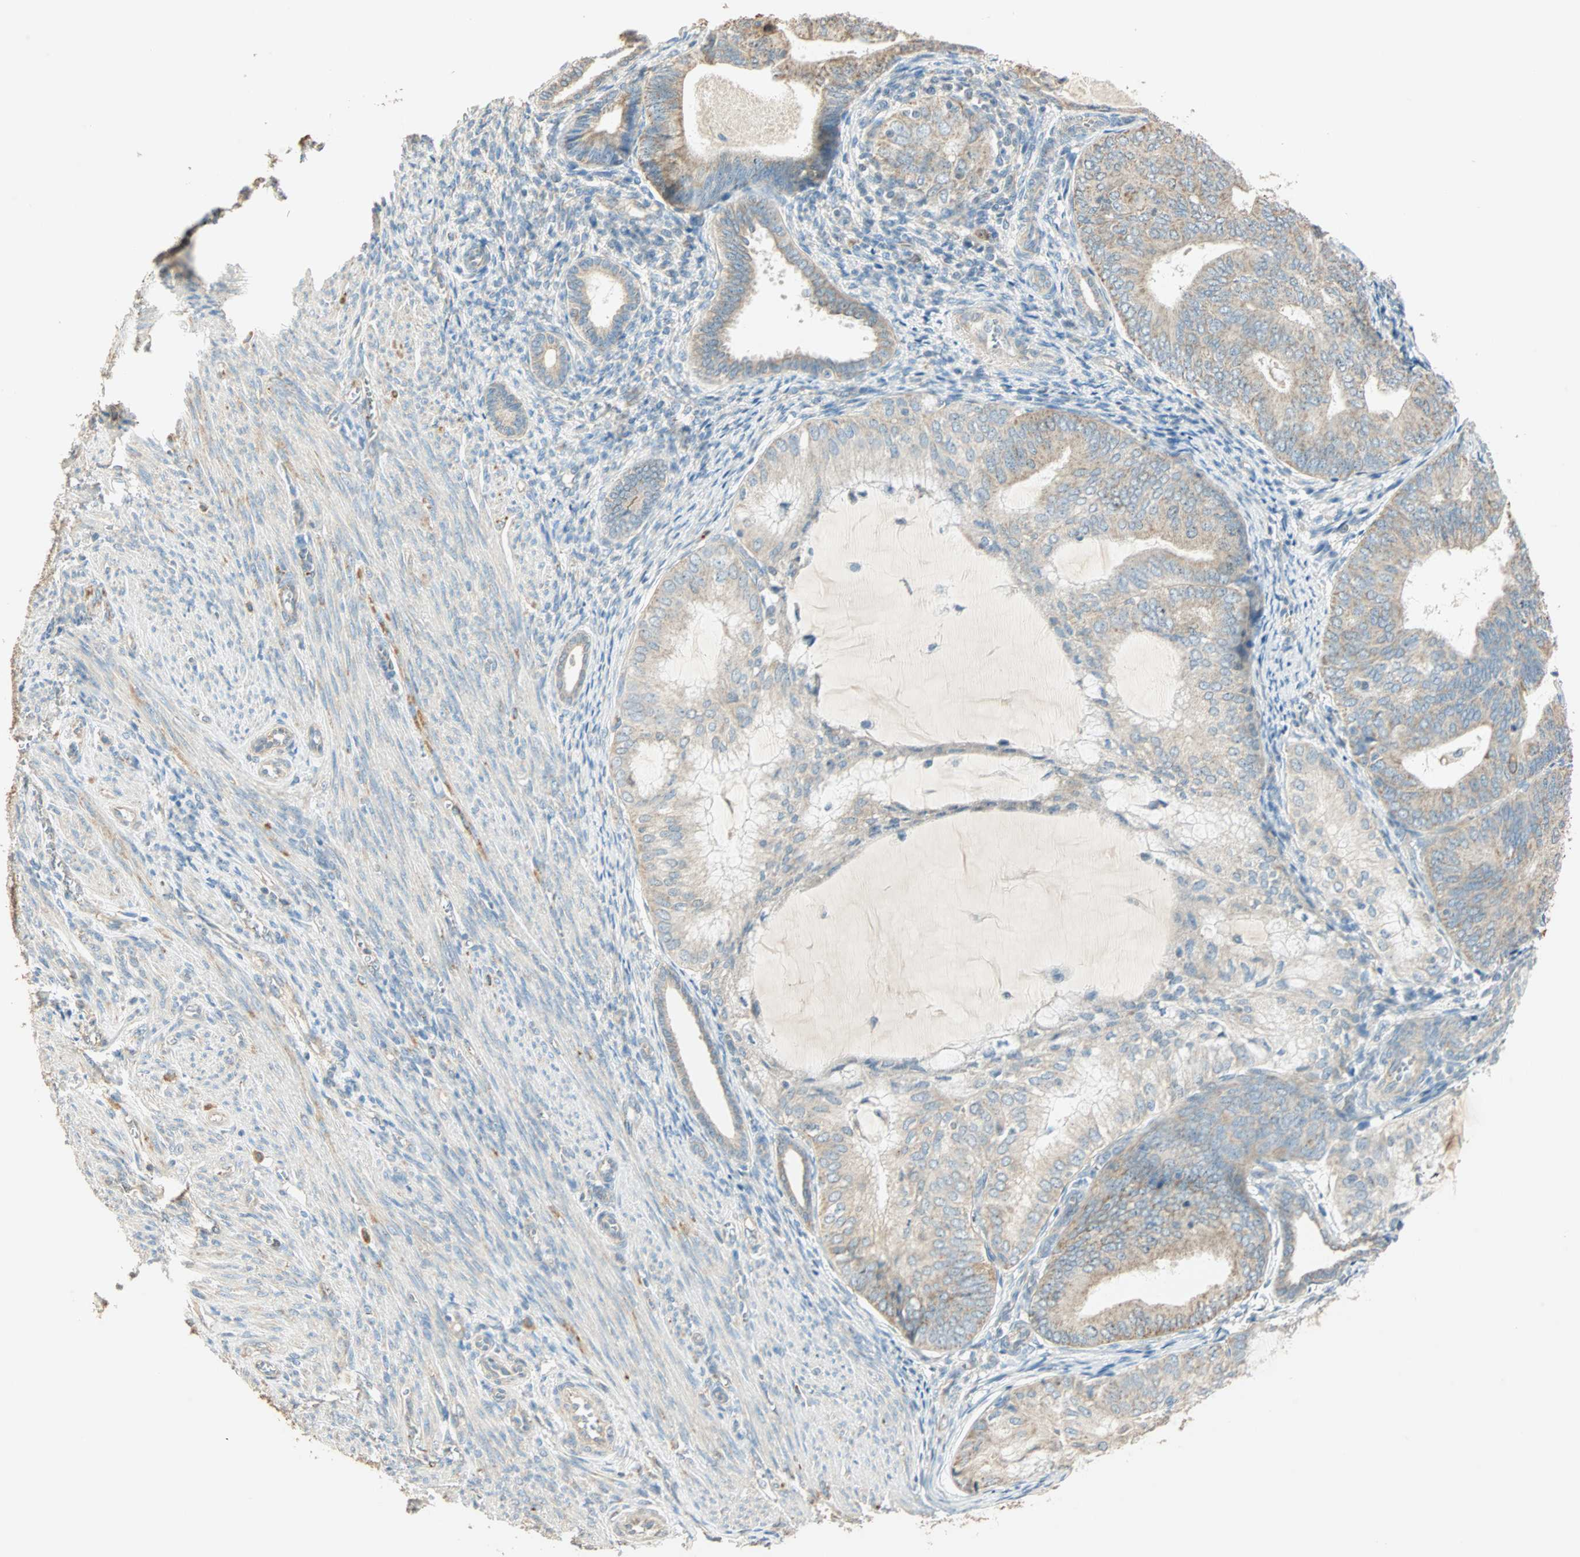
{"staining": {"intensity": "weak", "quantity": ">75%", "location": "cytoplasmic/membranous"}, "tissue": "endometrial cancer", "cell_type": "Tumor cells", "image_type": "cancer", "snomed": [{"axis": "morphology", "description": "Adenocarcinoma, NOS"}, {"axis": "topography", "description": "Endometrium"}], "caption": "Immunohistochemical staining of endometrial cancer (adenocarcinoma) exhibits low levels of weak cytoplasmic/membranous protein positivity in about >75% of tumor cells.", "gene": "RAD18", "patient": {"sex": "female", "age": 81}}